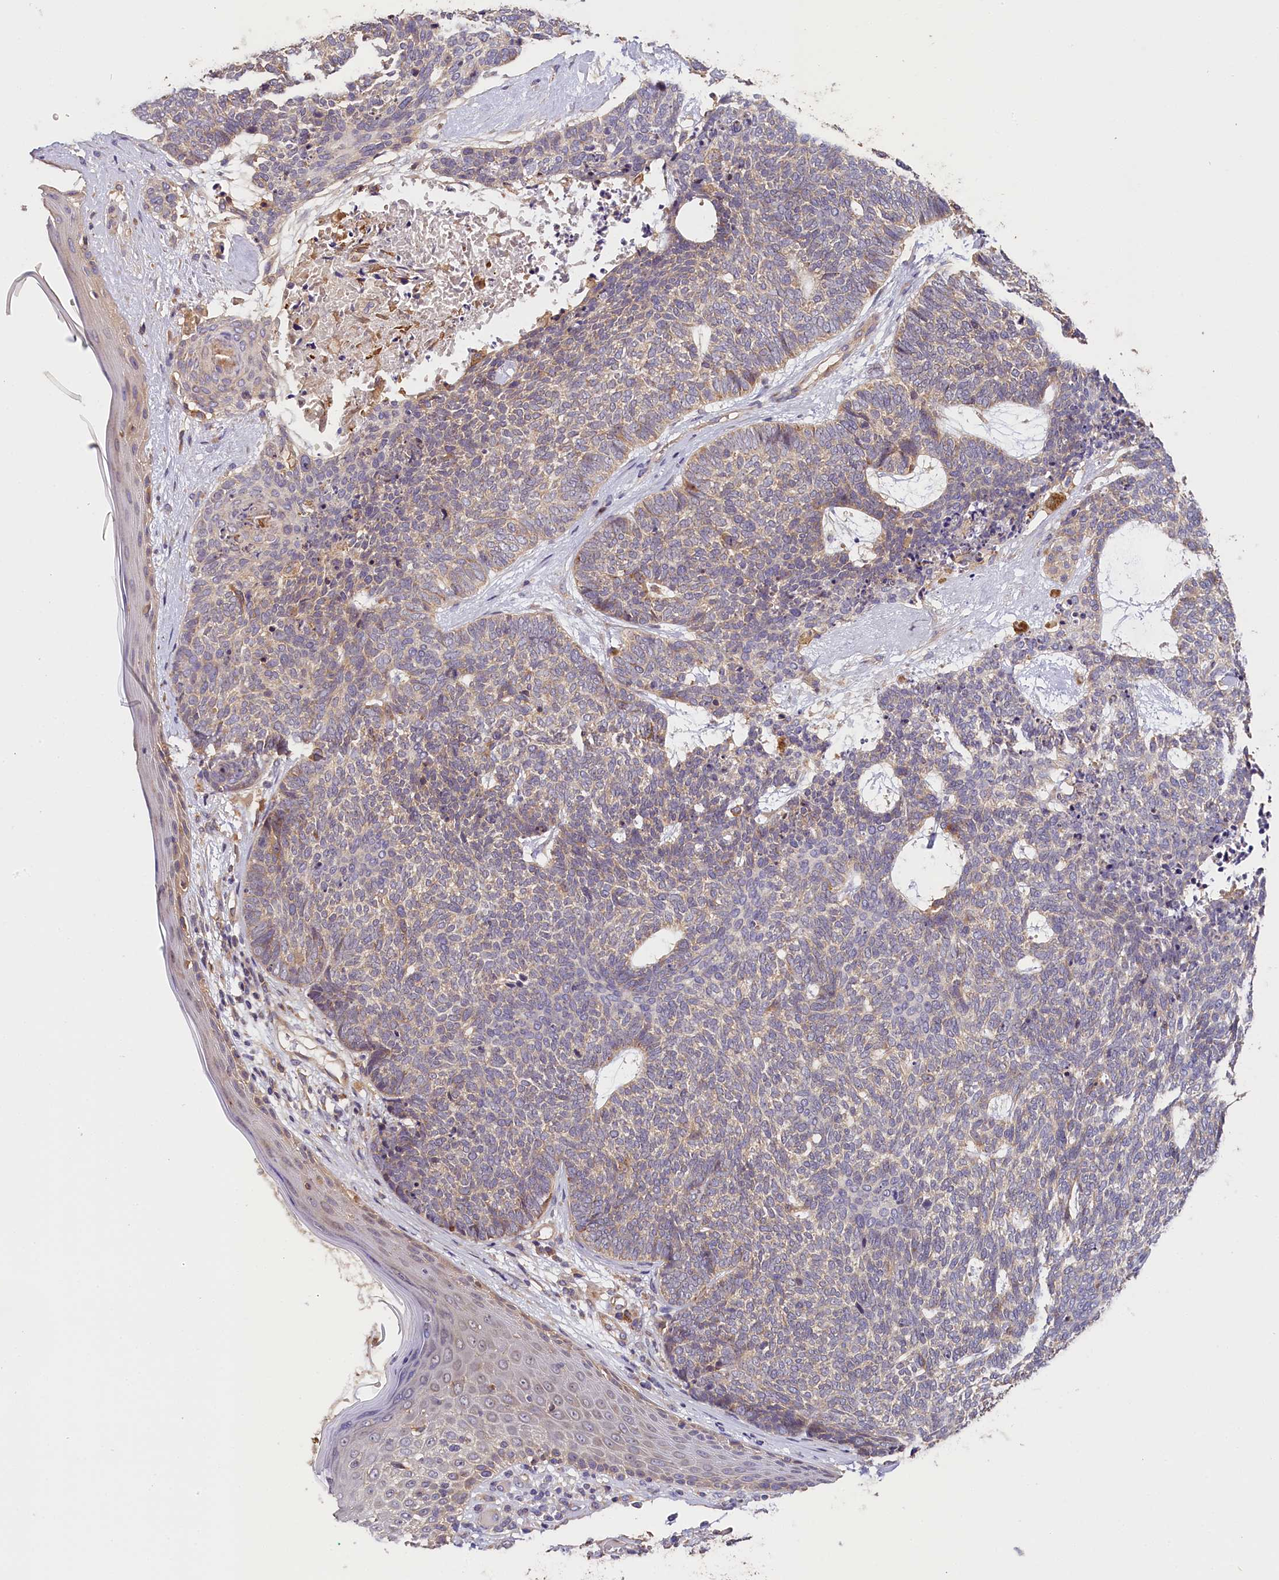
{"staining": {"intensity": "weak", "quantity": "<25%", "location": "cytoplasmic/membranous"}, "tissue": "skin cancer", "cell_type": "Tumor cells", "image_type": "cancer", "snomed": [{"axis": "morphology", "description": "Basal cell carcinoma"}, {"axis": "topography", "description": "Skin"}], "caption": "Skin cancer was stained to show a protein in brown. There is no significant staining in tumor cells.", "gene": "KATNB1", "patient": {"sex": "female", "age": 84}}